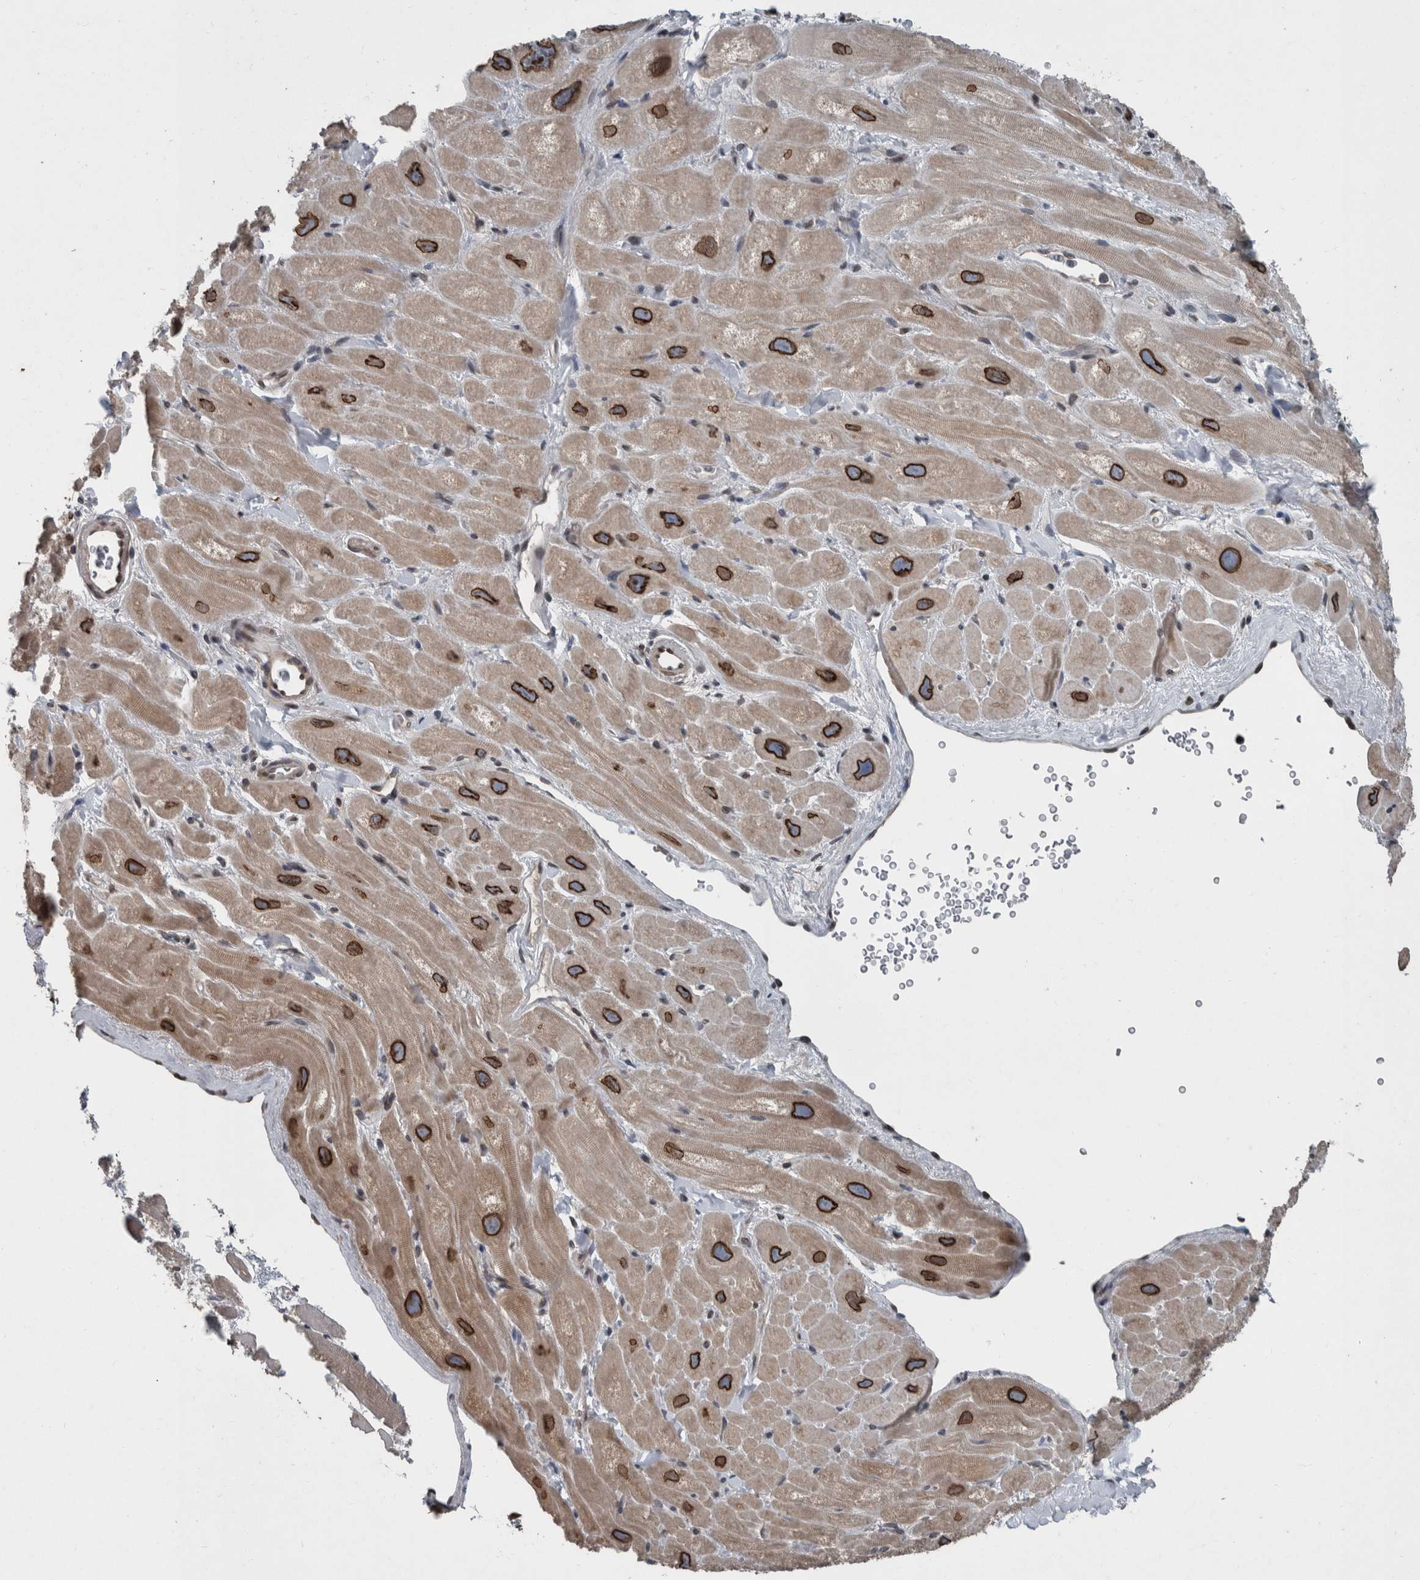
{"staining": {"intensity": "strong", "quantity": ">75%", "location": "cytoplasmic/membranous,nuclear"}, "tissue": "heart muscle", "cell_type": "Cardiomyocytes", "image_type": "normal", "snomed": [{"axis": "morphology", "description": "Normal tissue, NOS"}, {"axis": "topography", "description": "Heart"}], "caption": "Immunohistochemistry of normal heart muscle shows high levels of strong cytoplasmic/membranous,nuclear staining in about >75% of cardiomyocytes. Using DAB (brown) and hematoxylin (blue) stains, captured at high magnification using brightfield microscopy.", "gene": "RANBP2", "patient": {"sex": "male", "age": 49}}